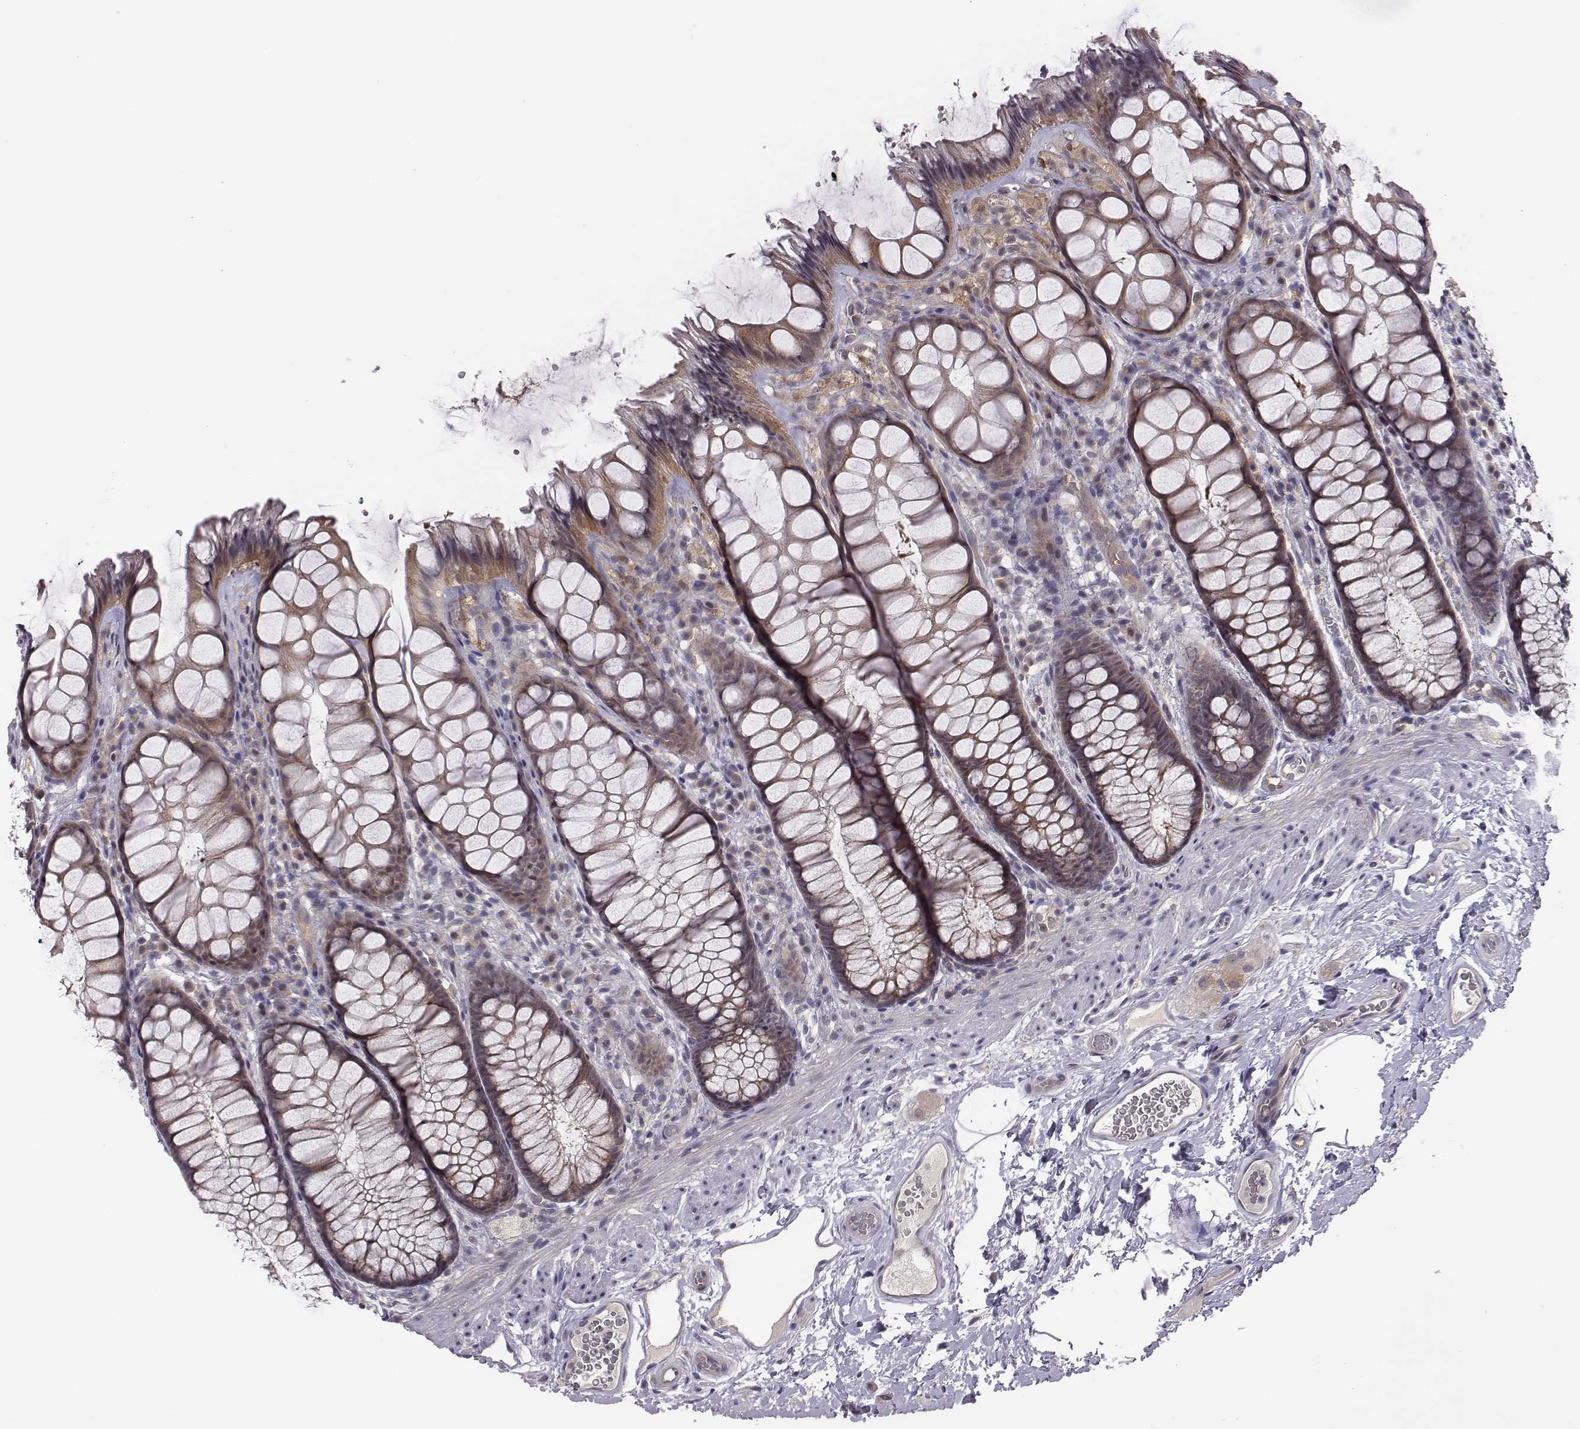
{"staining": {"intensity": "moderate", "quantity": ">75%", "location": "cytoplasmic/membranous"}, "tissue": "rectum", "cell_type": "Glandular cells", "image_type": "normal", "snomed": [{"axis": "morphology", "description": "Normal tissue, NOS"}, {"axis": "topography", "description": "Rectum"}], "caption": "IHC (DAB) staining of unremarkable human rectum demonstrates moderate cytoplasmic/membranous protein staining in about >75% of glandular cells.", "gene": "SMURF2", "patient": {"sex": "female", "age": 62}}